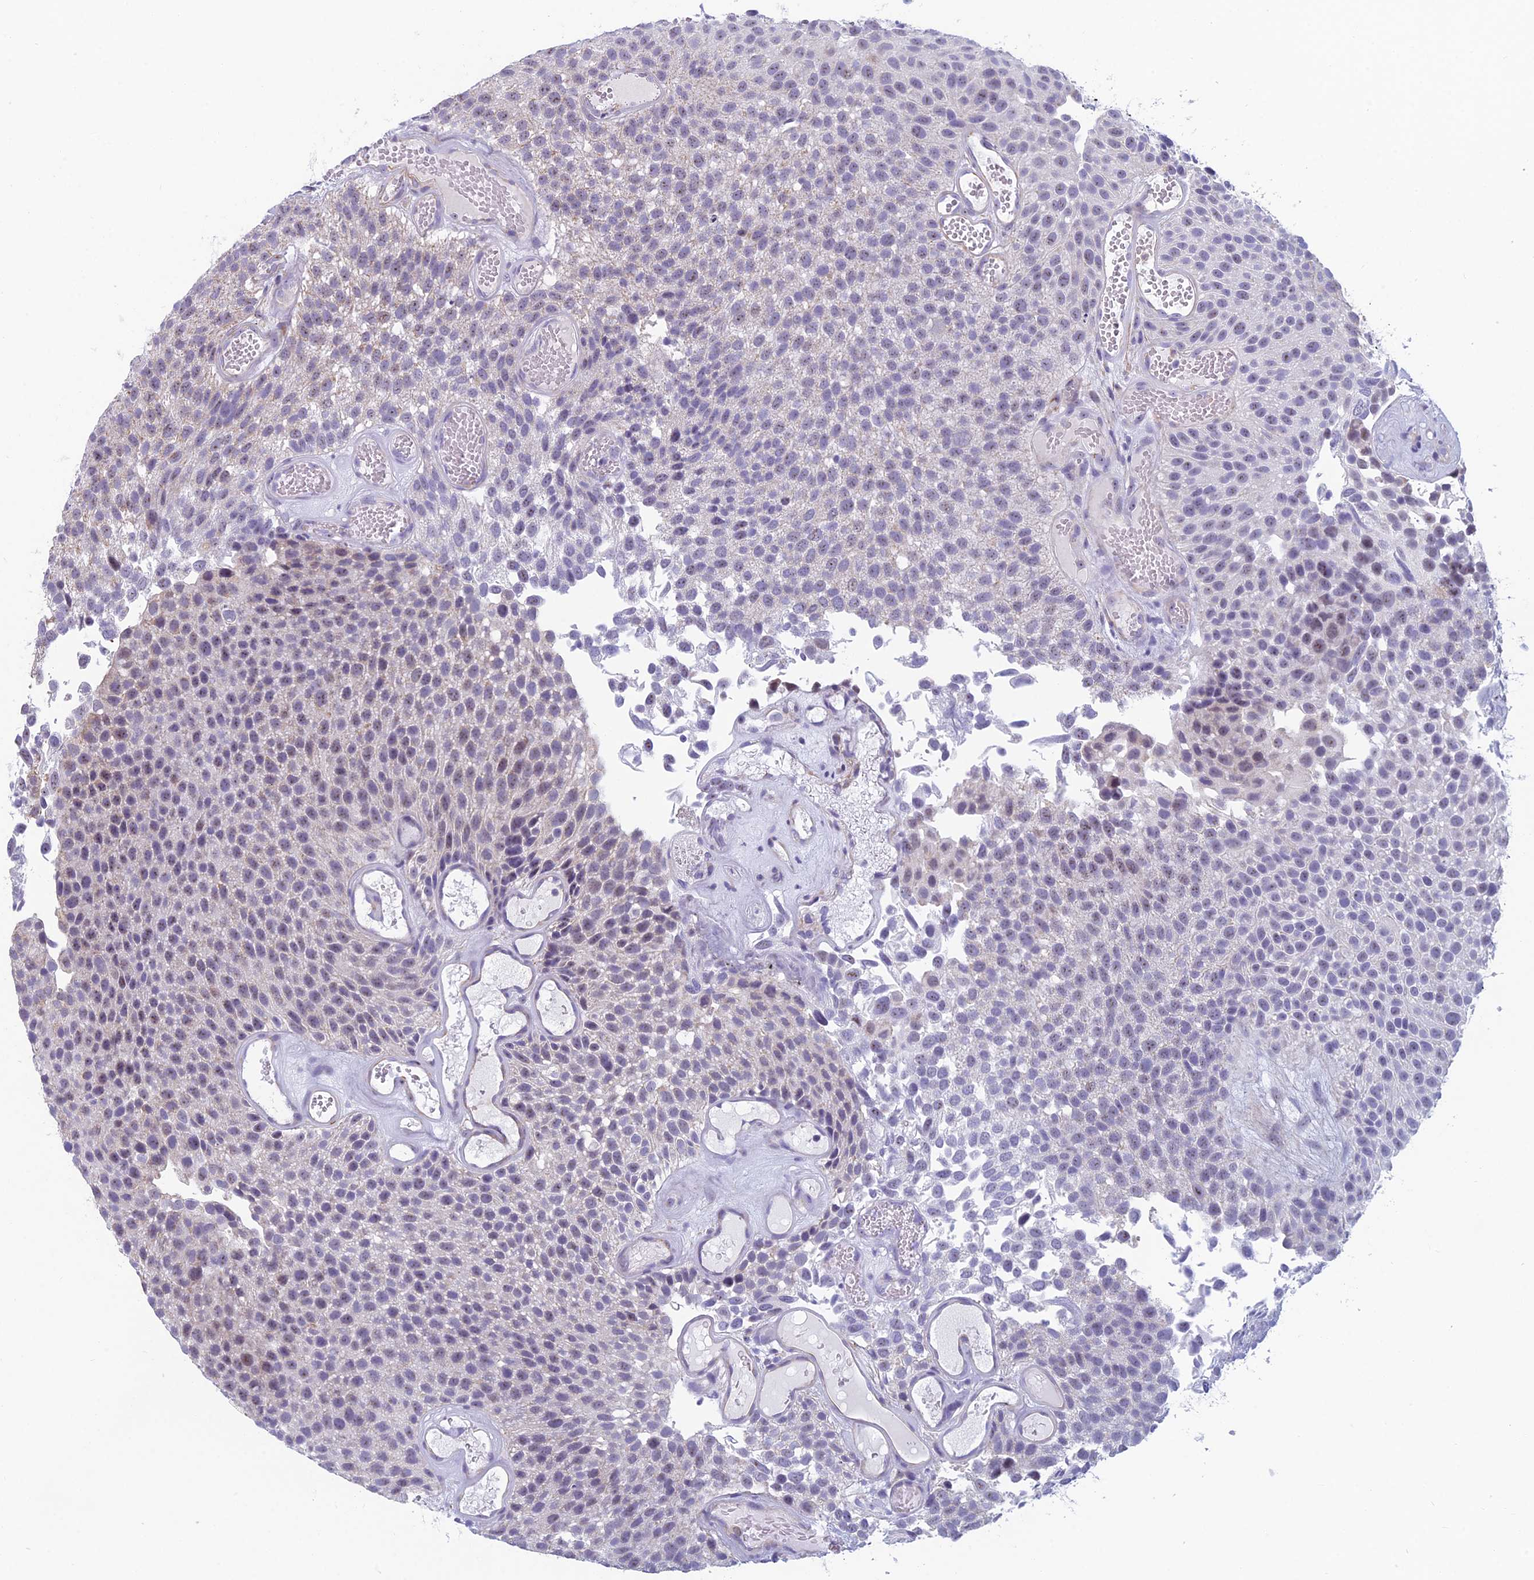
{"staining": {"intensity": "weak", "quantity": "<25%", "location": "cytoplasmic/membranous,nuclear"}, "tissue": "urothelial cancer", "cell_type": "Tumor cells", "image_type": "cancer", "snomed": [{"axis": "morphology", "description": "Urothelial carcinoma, Low grade"}, {"axis": "topography", "description": "Urinary bladder"}], "caption": "Urothelial cancer was stained to show a protein in brown. There is no significant staining in tumor cells.", "gene": "NOC2L", "patient": {"sex": "male", "age": 89}}